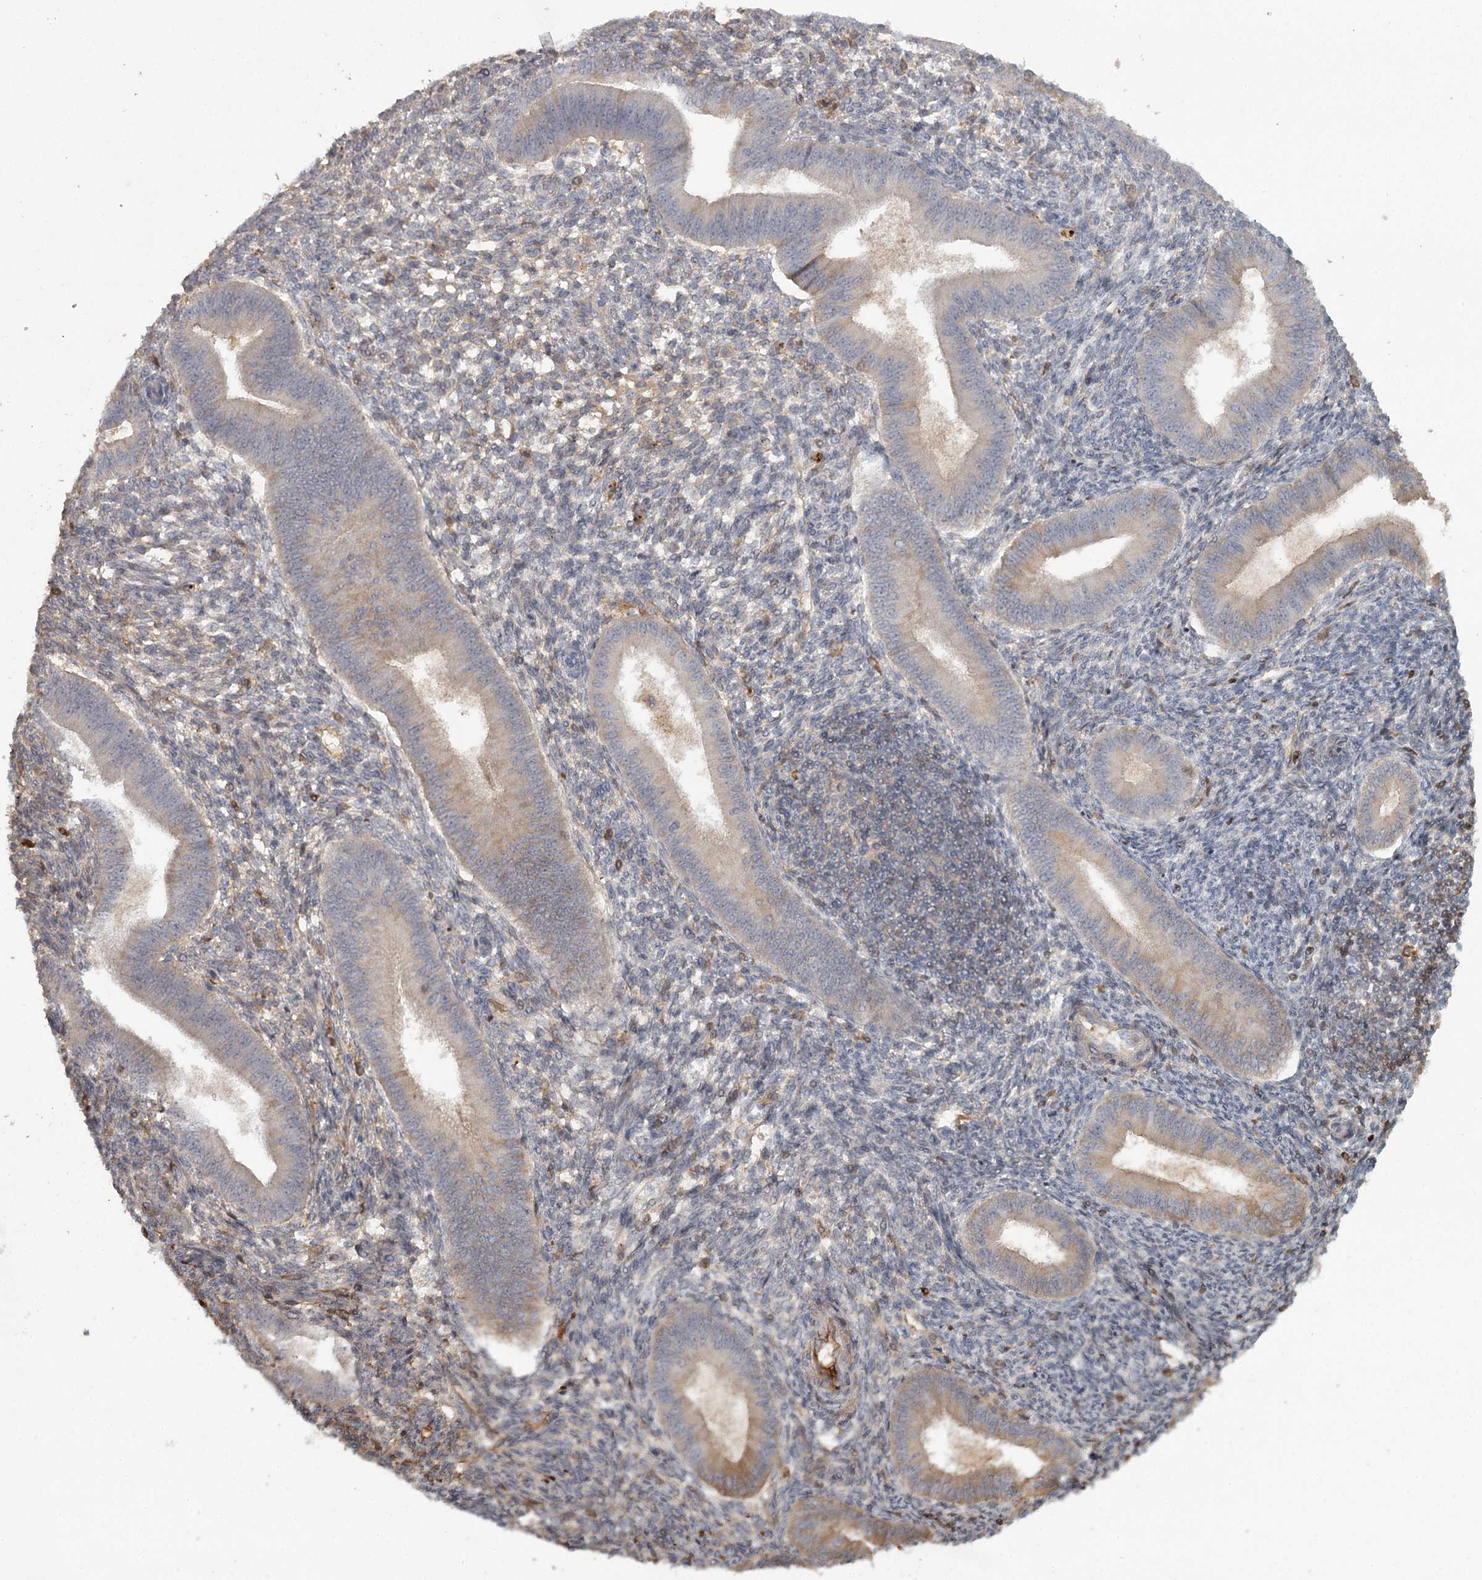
{"staining": {"intensity": "negative", "quantity": "none", "location": "none"}, "tissue": "endometrium", "cell_type": "Cells in endometrial stroma", "image_type": "normal", "snomed": [{"axis": "morphology", "description": "Normal tissue, NOS"}, {"axis": "topography", "description": "Uterus"}, {"axis": "topography", "description": "Endometrium"}], "caption": "An image of human endometrium is negative for staining in cells in endometrial stroma. The staining is performed using DAB (3,3'-diaminobenzidine) brown chromogen with nuclei counter-stained in using hematoxylin.", "gene": "DHRS9", "patient": {"sex": "female", "age": 48}}